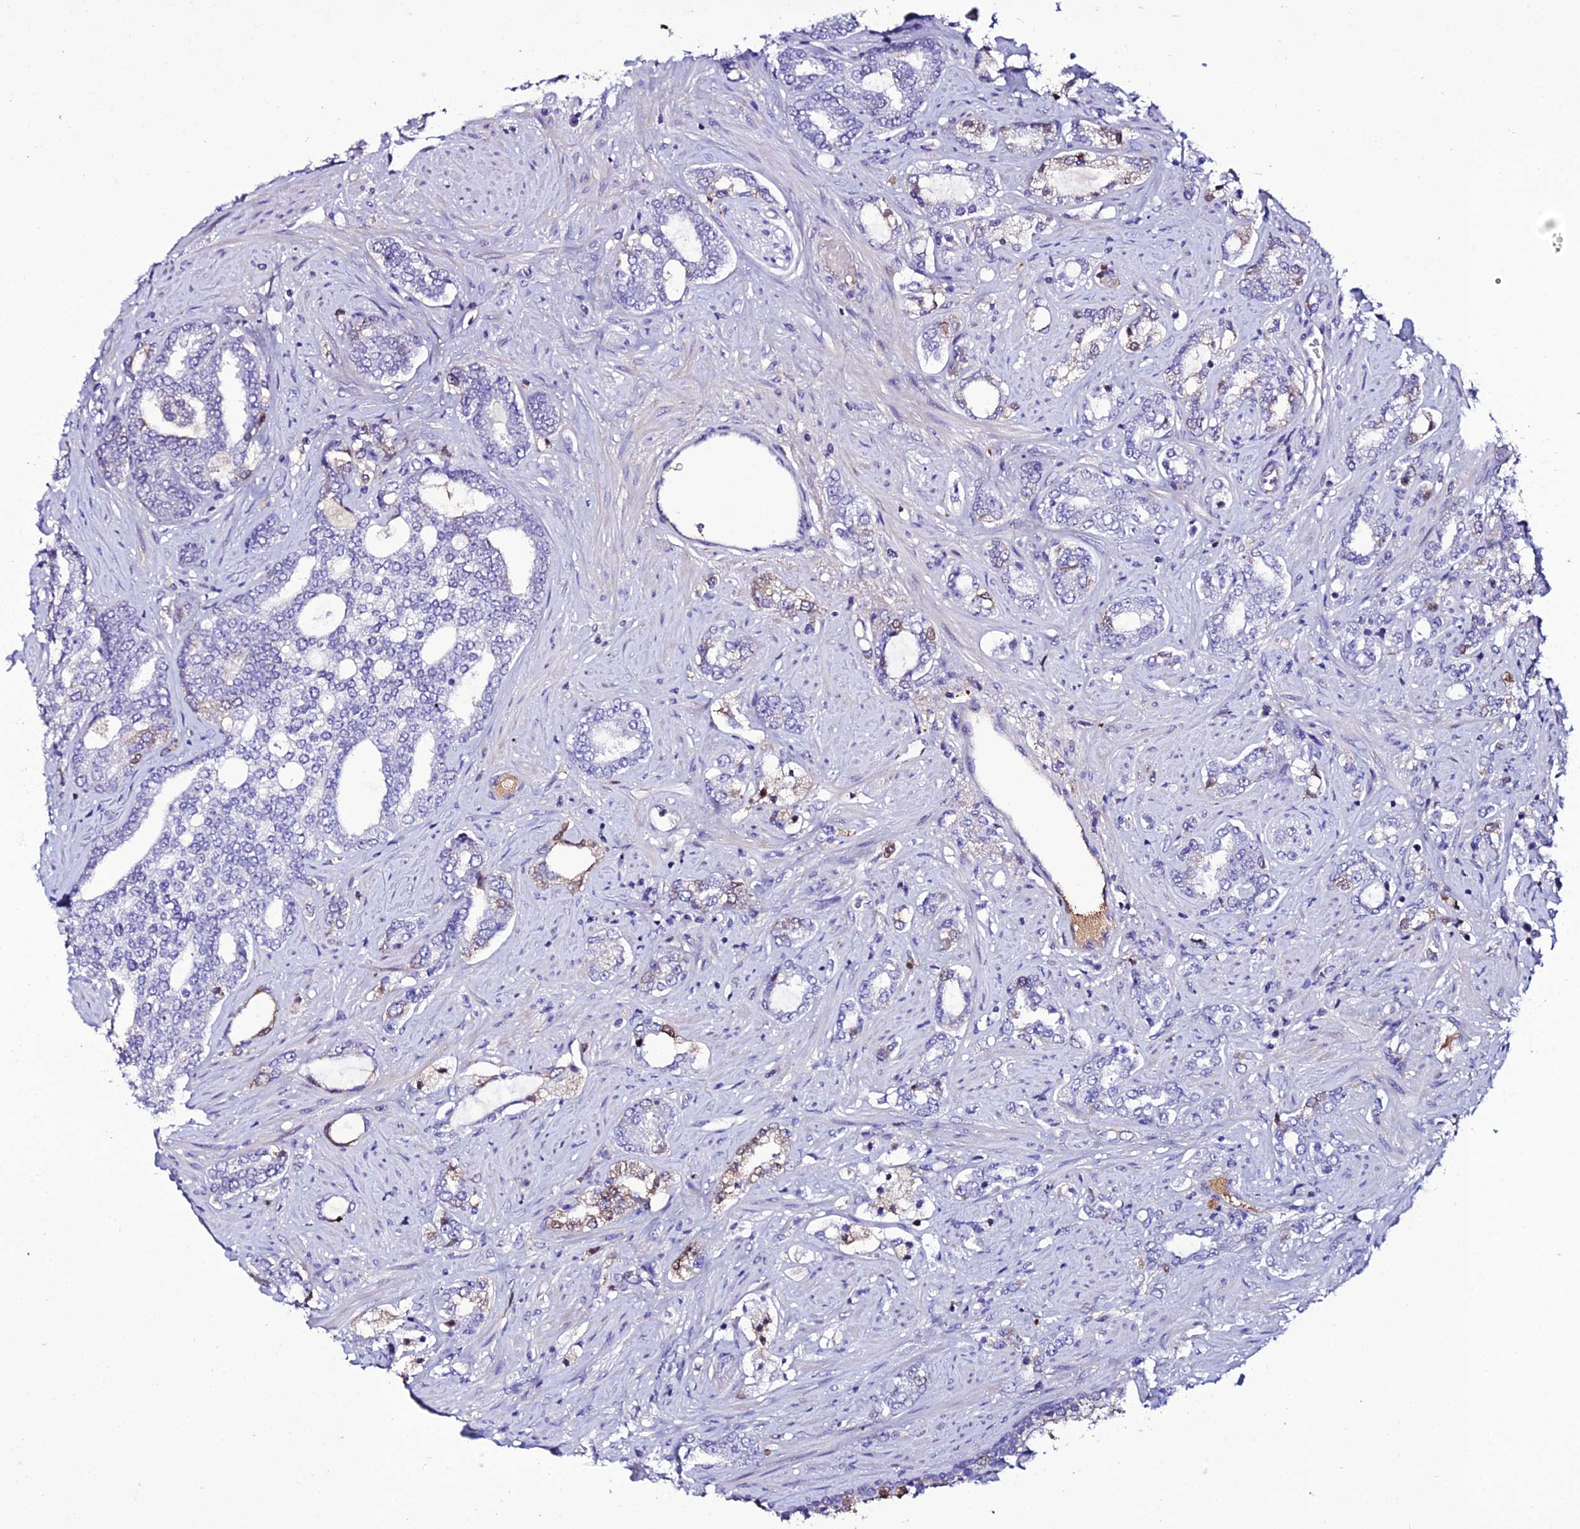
{"staining": {"intensity": "weak", "quantity": "<25%", "location": "nuclear"}, "tissue": "prostate cancer", "cell_type": "Tumor cells", "image_type": "cancer", "snomed": [{"axis": "morphology", "description": "Adenocarcinoma, High grade"}, {"axis": "topography", "description": "Prostate"}], "caption": "Human prostate cancer (high-grade adenocarcinoma) stained for a protein using IHC demonstrates no staining in tumor cells.", "gene": "DEFB132", "patient": {"sex": "male", "age": 64}}